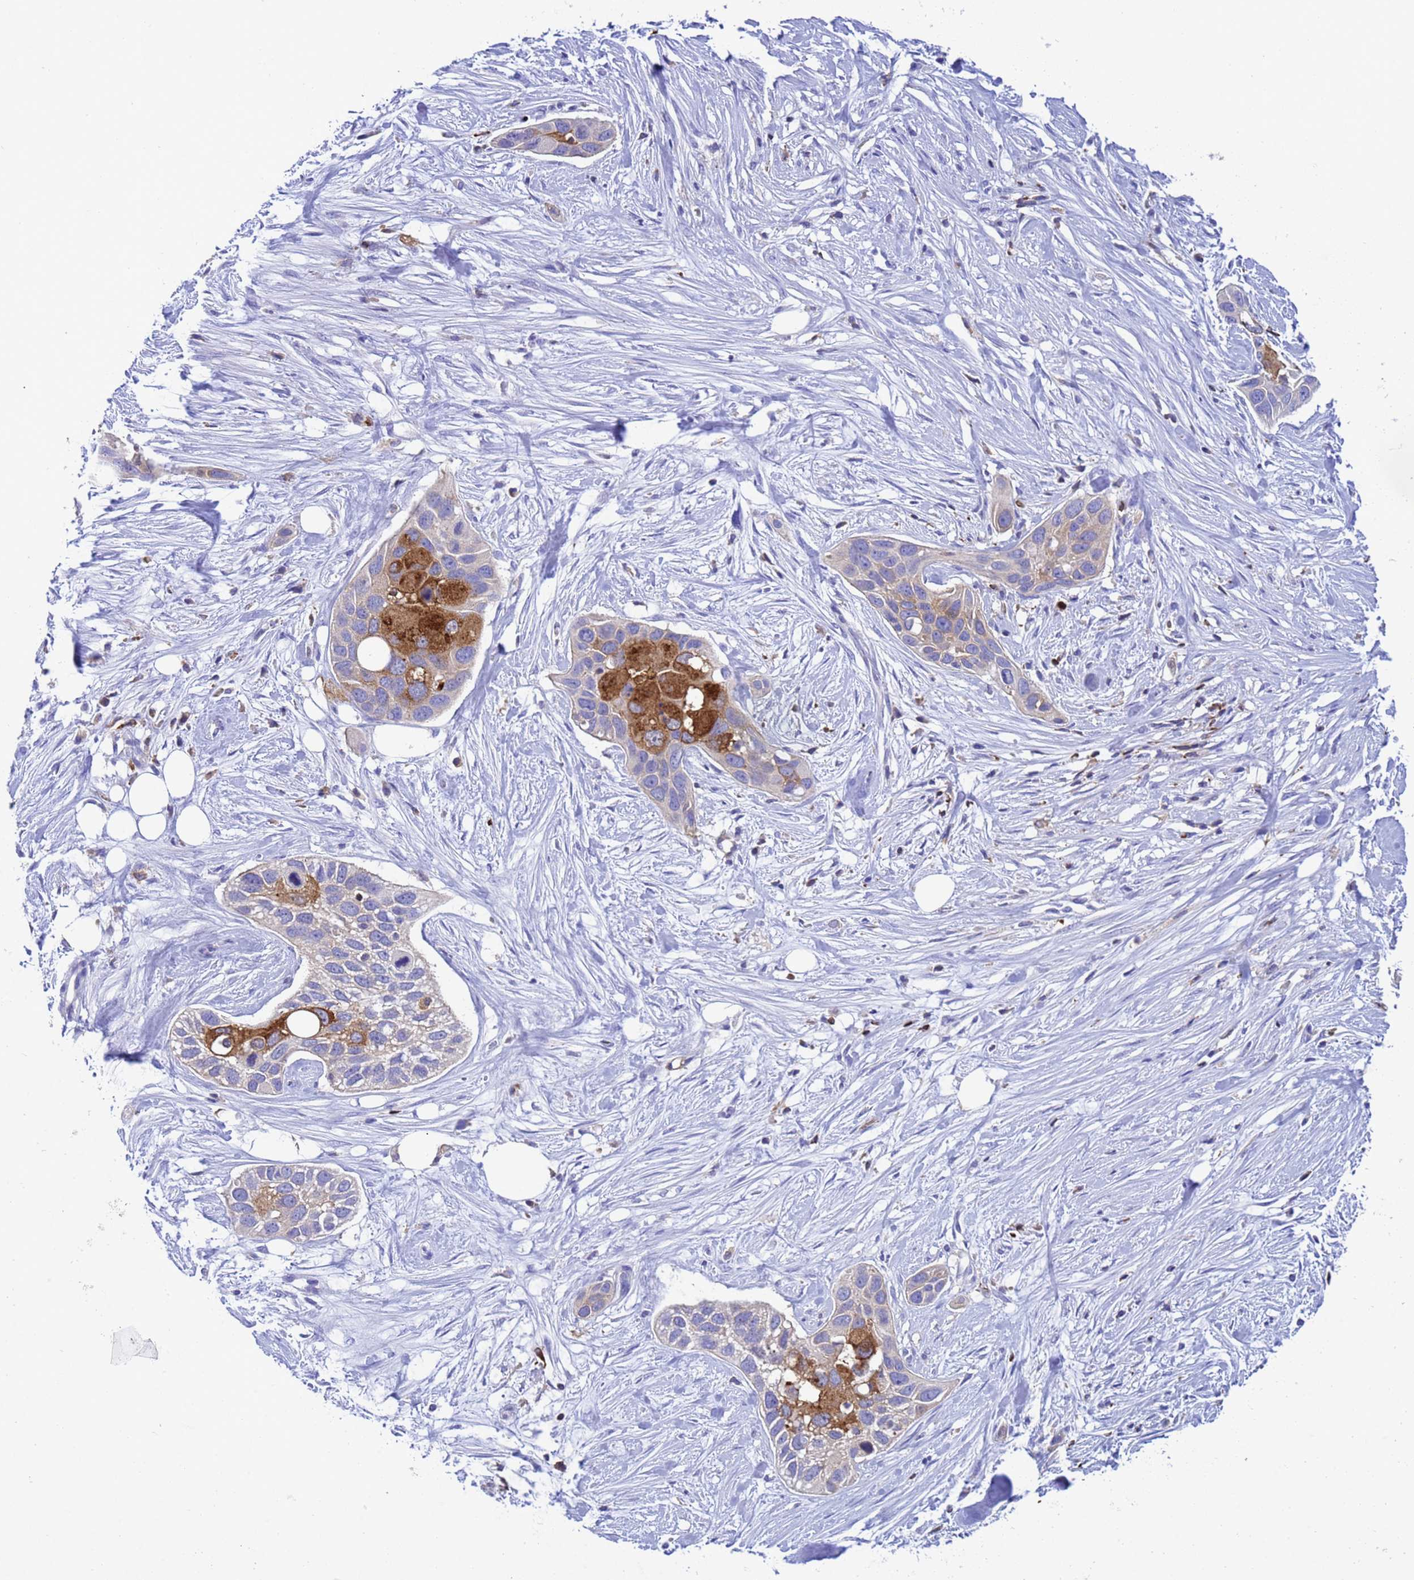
{"staining": {"intensity": "moderate", "quantity": "<25%", "location": "cytoplasmic/membranous"}, "tissue": "pancreatic cancer", "cell_type": "Tumor cells", "image_type": "cancer", "snomed": [{"axis": "morphology", "description": "Adenocarcinoma, NOS"}, {"axis": "topography", "description": "Pancreas"}], "caption": "Moderate cytoplasmic/membranous protein expression is present in about <25% of tumor cells in pancreatic cancer.", "gene": "EZR", "patient": {"sex": "female", "age": 60}}